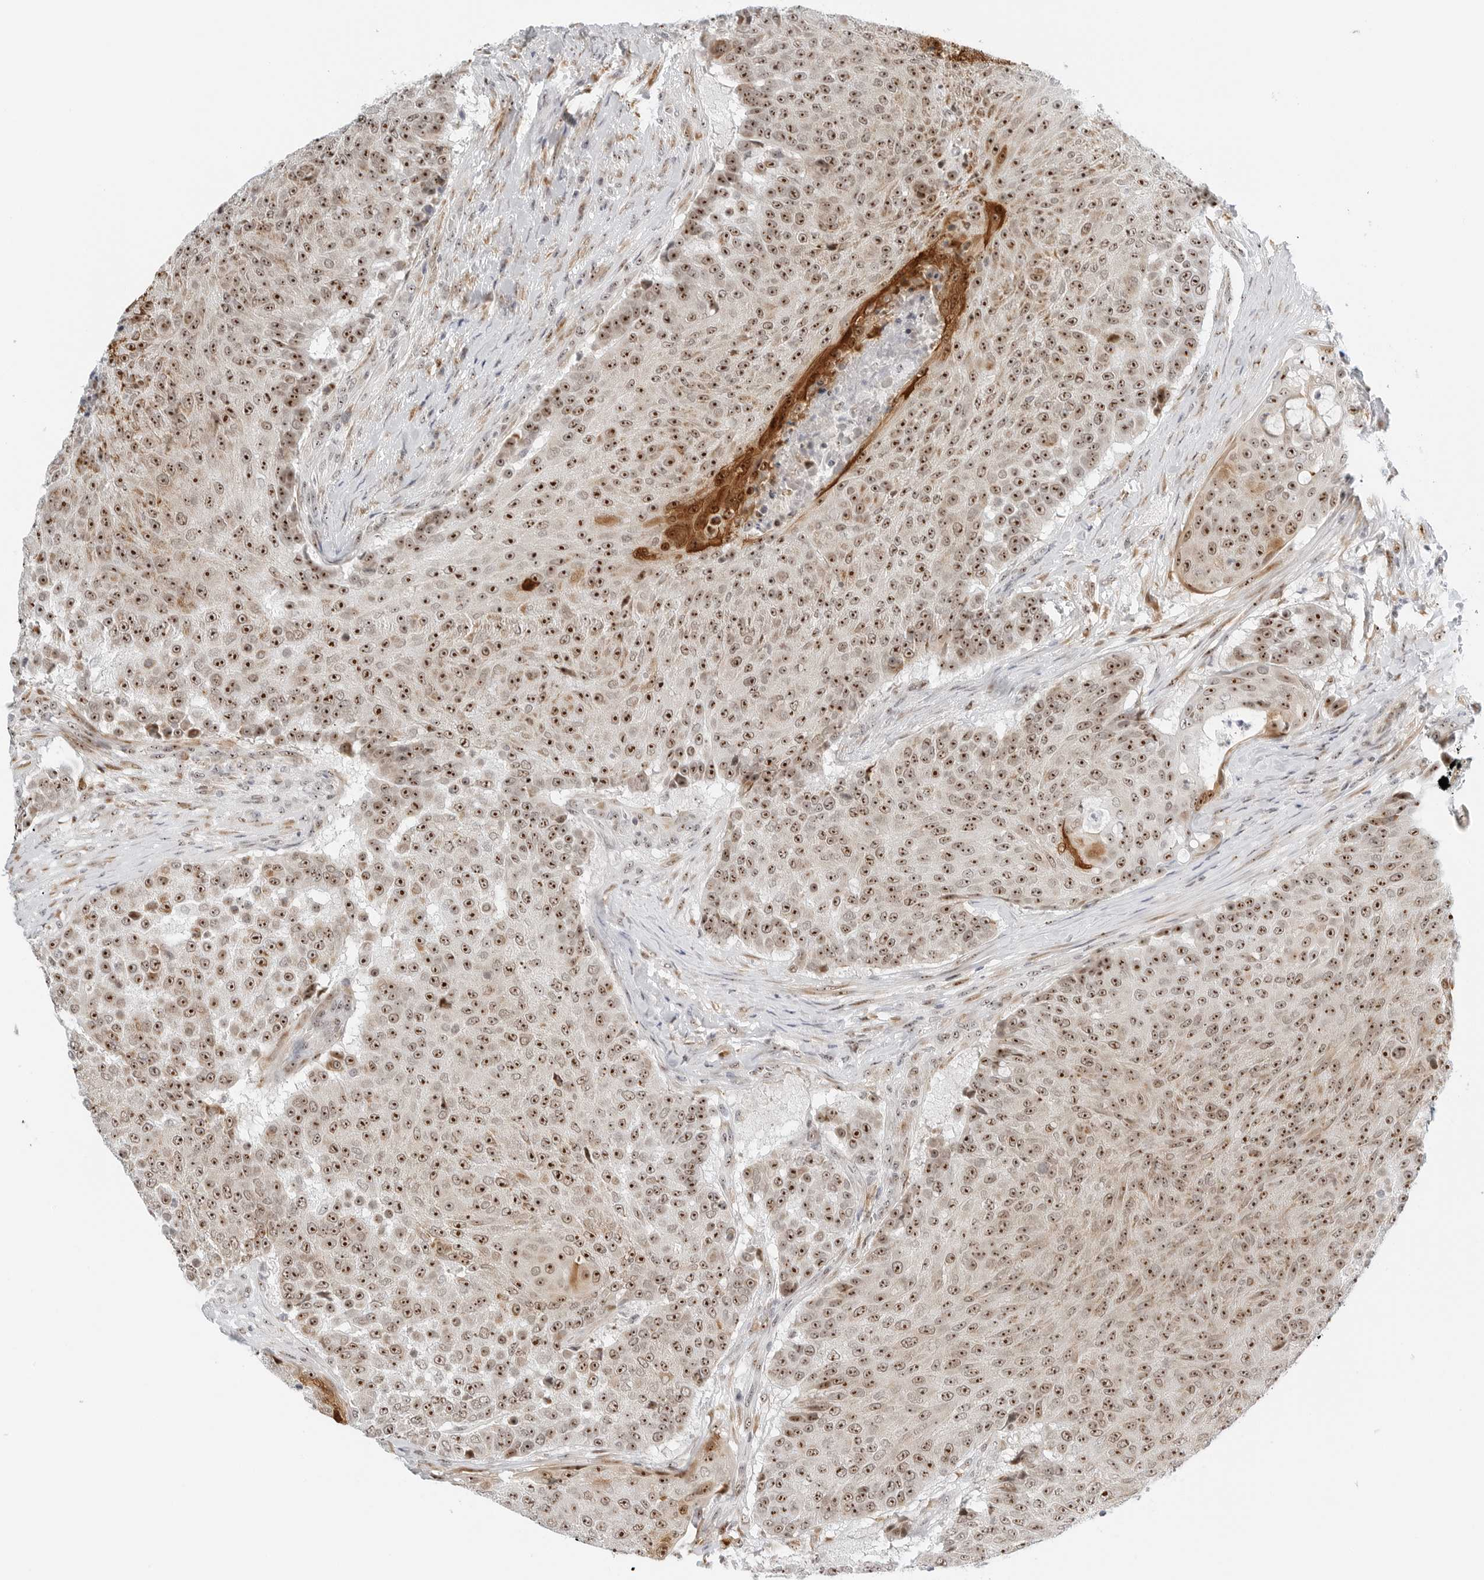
{"staining": {"intensity": "strong", "quantity": ">75%", "location": "cytoplasmic/membranous,nuclear"}, "tissue": "urothelial cancer", "cell_type": "Tumor cells", "image_type": "cancer", "snomed": [{"axis": "morphology", "description": "Urothelial carcinoma, High grade"}, {"axis": "topography", "description": "Urinary bladder"}], "caption": "The immunohistochemical stain labels strong cytoplasmic/membranous and nuclear staining in tumor cells of urothelial cancer tissue.", "gene": "RIMKLA", "patient": {"sex": "female", "age": 63}}